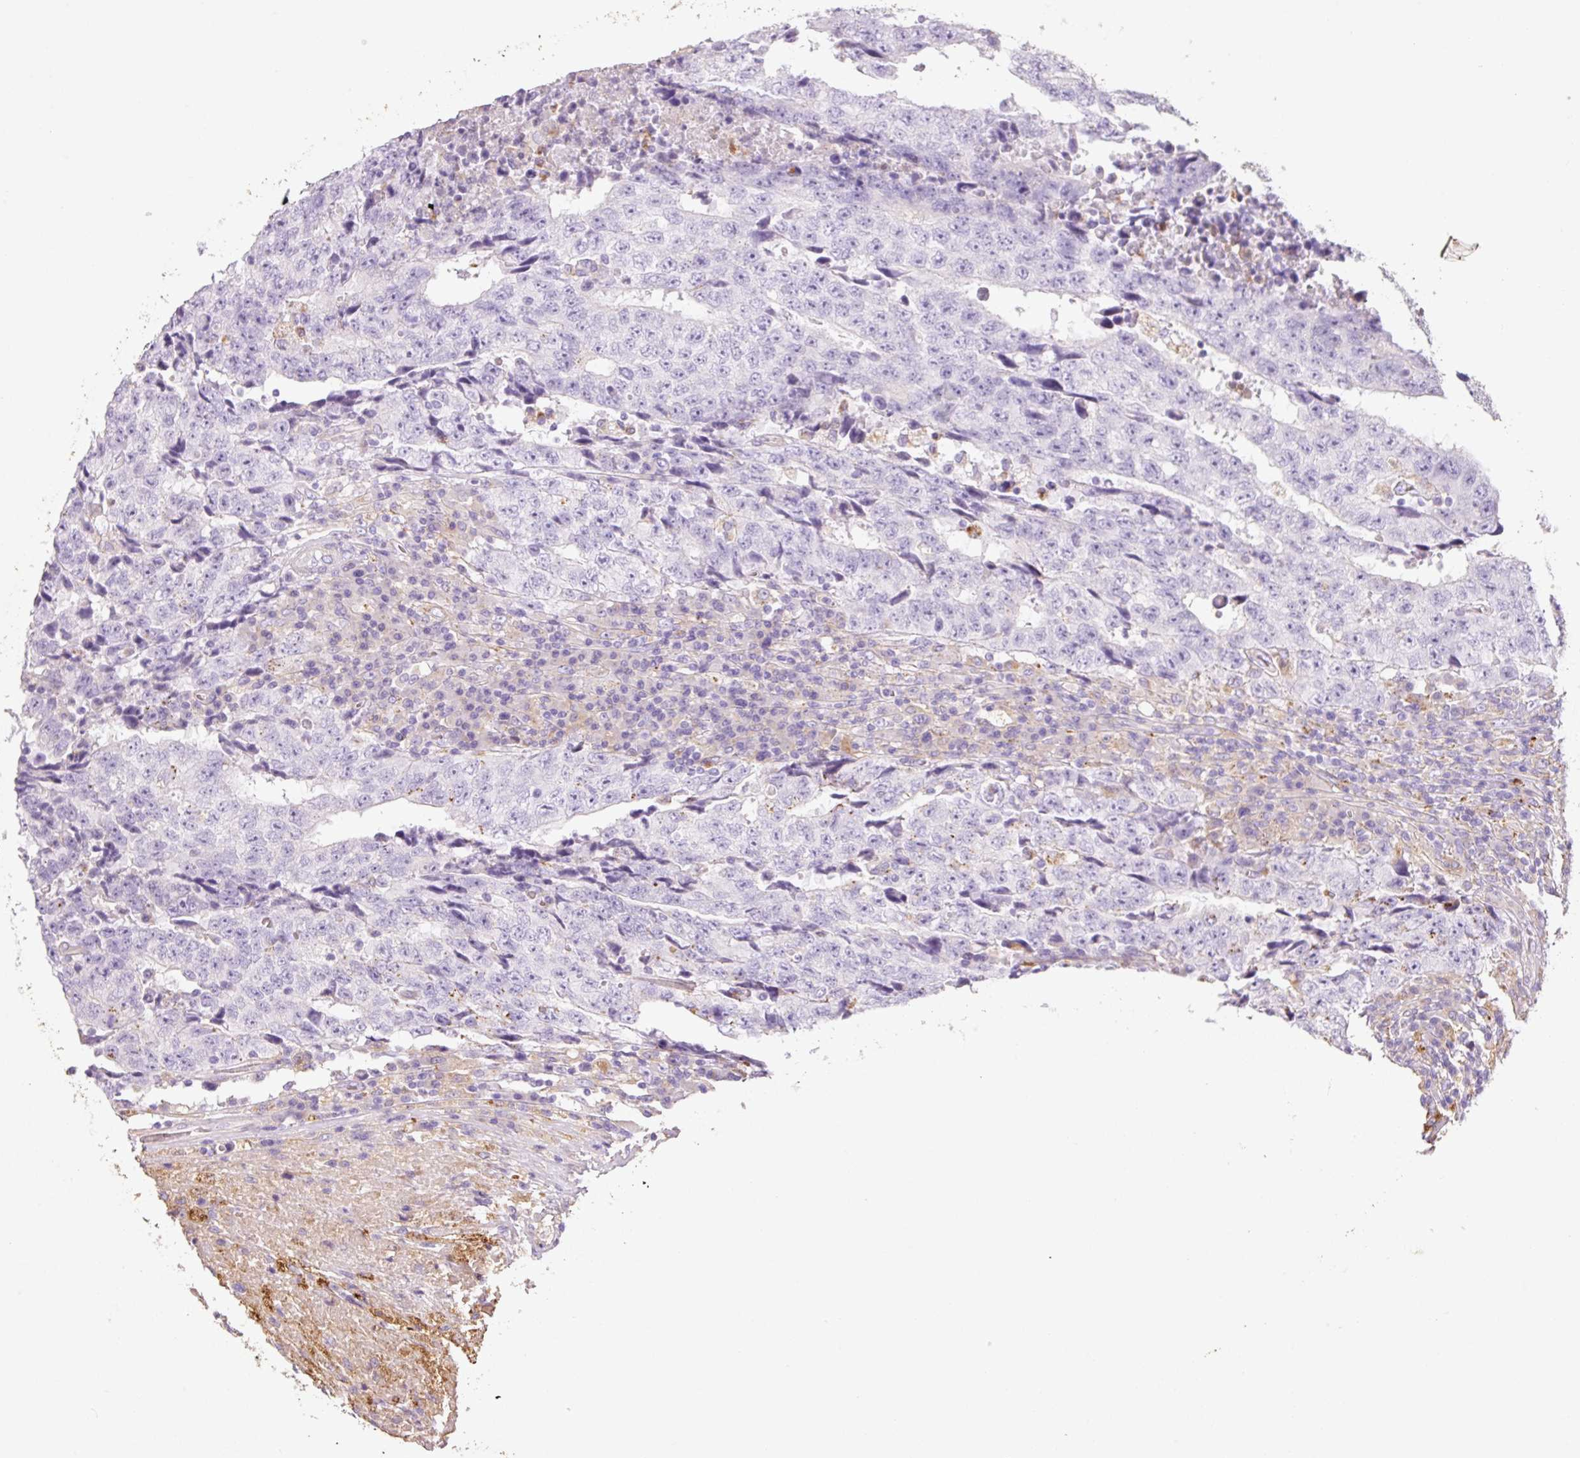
{"staining": {"intensity": "negative", "quantity": "none", "location": "none"}, "tissue": "testis cancer", "cell_type": "Tumor cells", "image_type": "cancer", "snomed": [{"axis": "morphology", "description": "Necrosis, NOS"}, {"axis": "morphology", "description": "Carcinoma, Embryonal, NOS"}, {"axis": "topography", "description": "Testis"}], "caption": "Embryonal carcinoma (testis) stained for a protein using immunohistochemistry shows no positivity tumor cells.", "gene": "TMC8", "patient": {"sex": "male", "age": 19}}